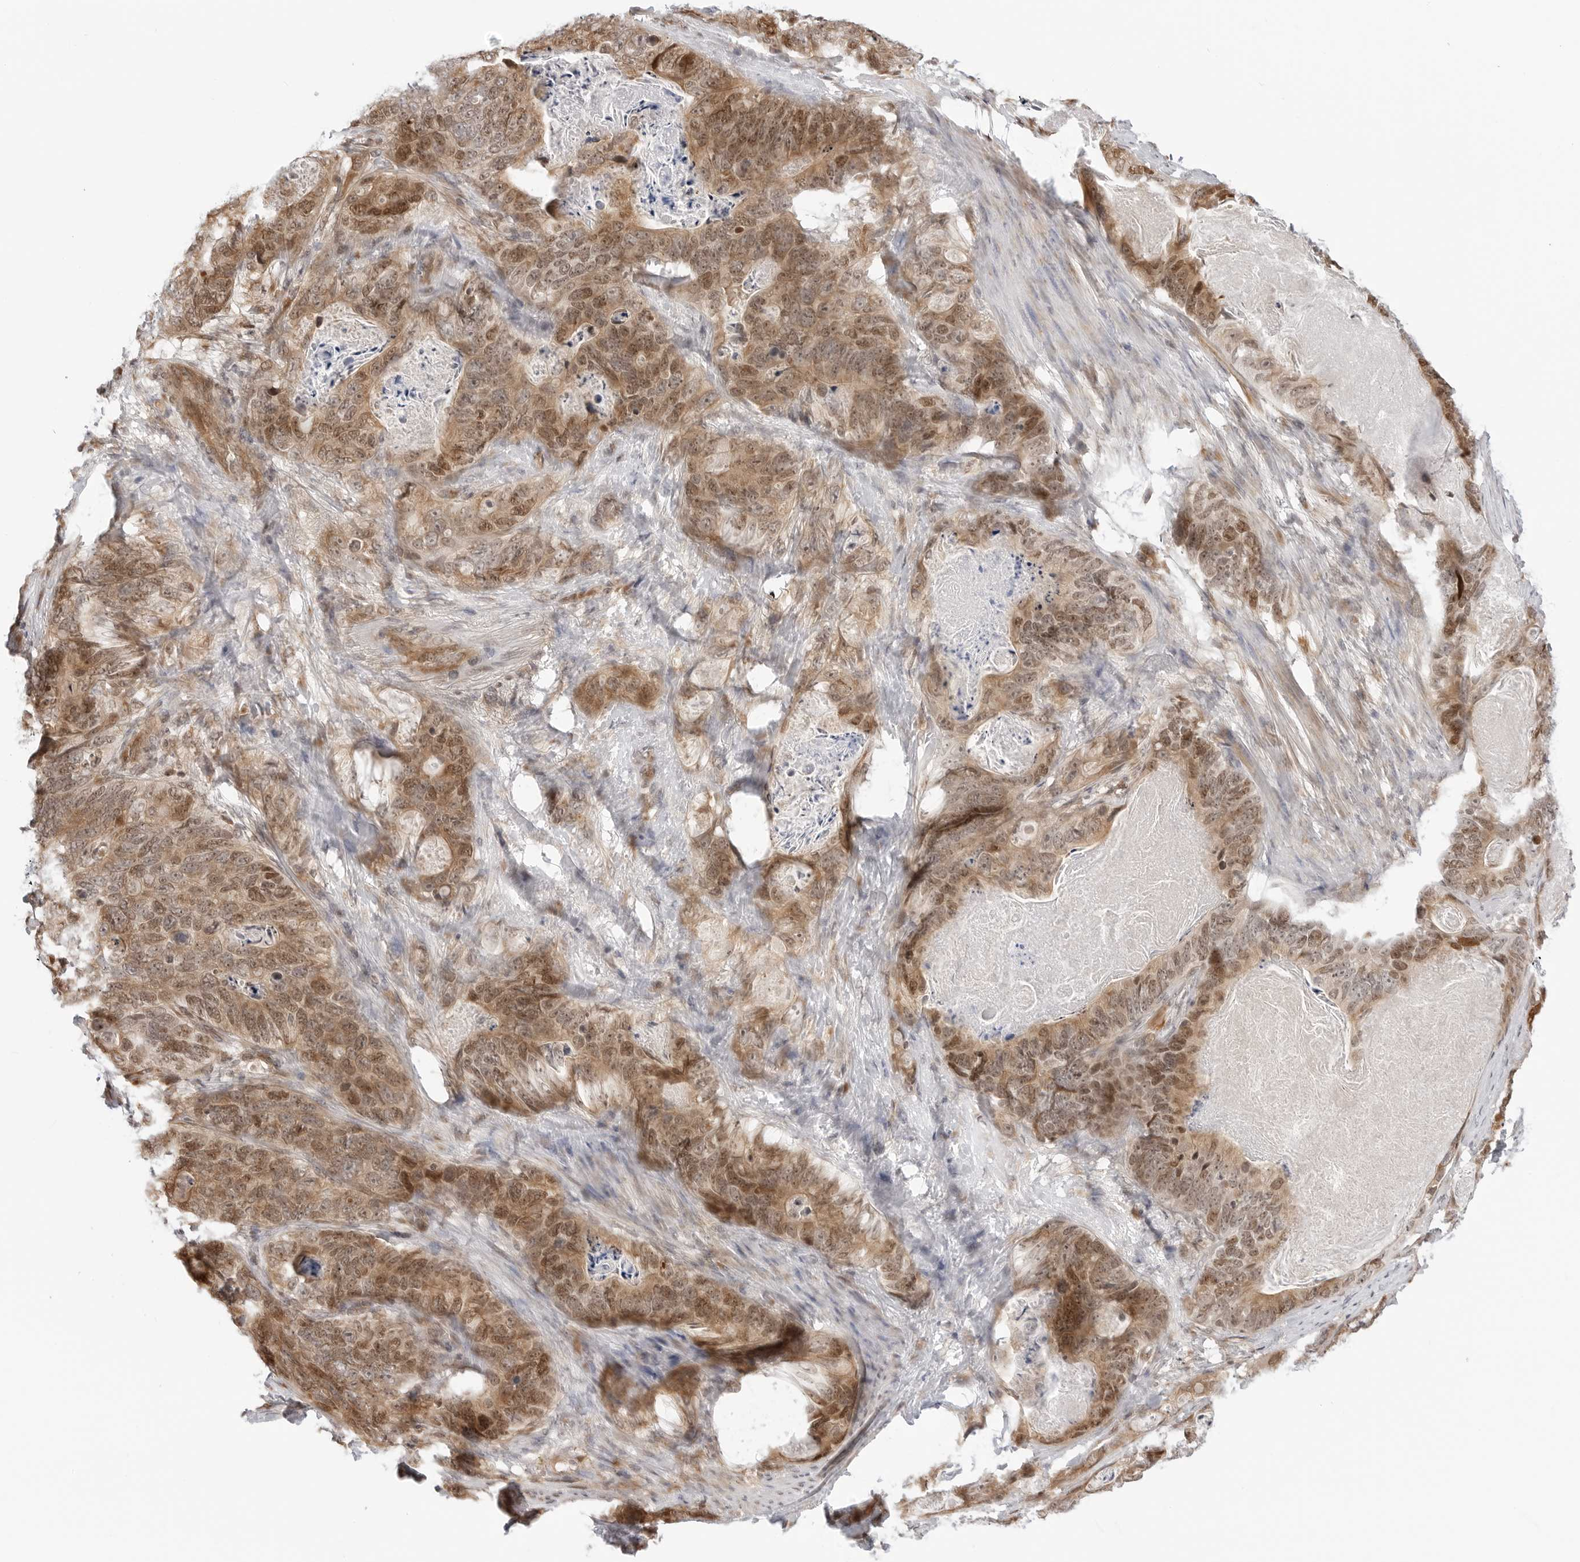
{"staining": {"intensity": "moderate", "quantity": ">75%", "location": "cytoplasmic/membranous,nuclear"}, "tissue": "stomach cancer", "cell_type": "Tumor cells", "image_type": "cancer", "snomed": [{"axis": "morphology", "description": "Normal tissue, NOS"}, {"axis": "morphology", "description": "Adenocarcinoma, NOS"}, {"axis": "topography", "description": "Stomach"}], "caption": "Stomach adenocarcinoma tissue shows moderate cytoplasmic/membranous and nuclear staining in approximately >75% of tumor cells, visualized by immunohistochemistry. The protein is stained brown, and the nuclei are stained in blue (DAB IHC with brightfield microscopy, high magnification).", "gene": "TIPRL", "patient": {"sex": "female", "age": 89}}